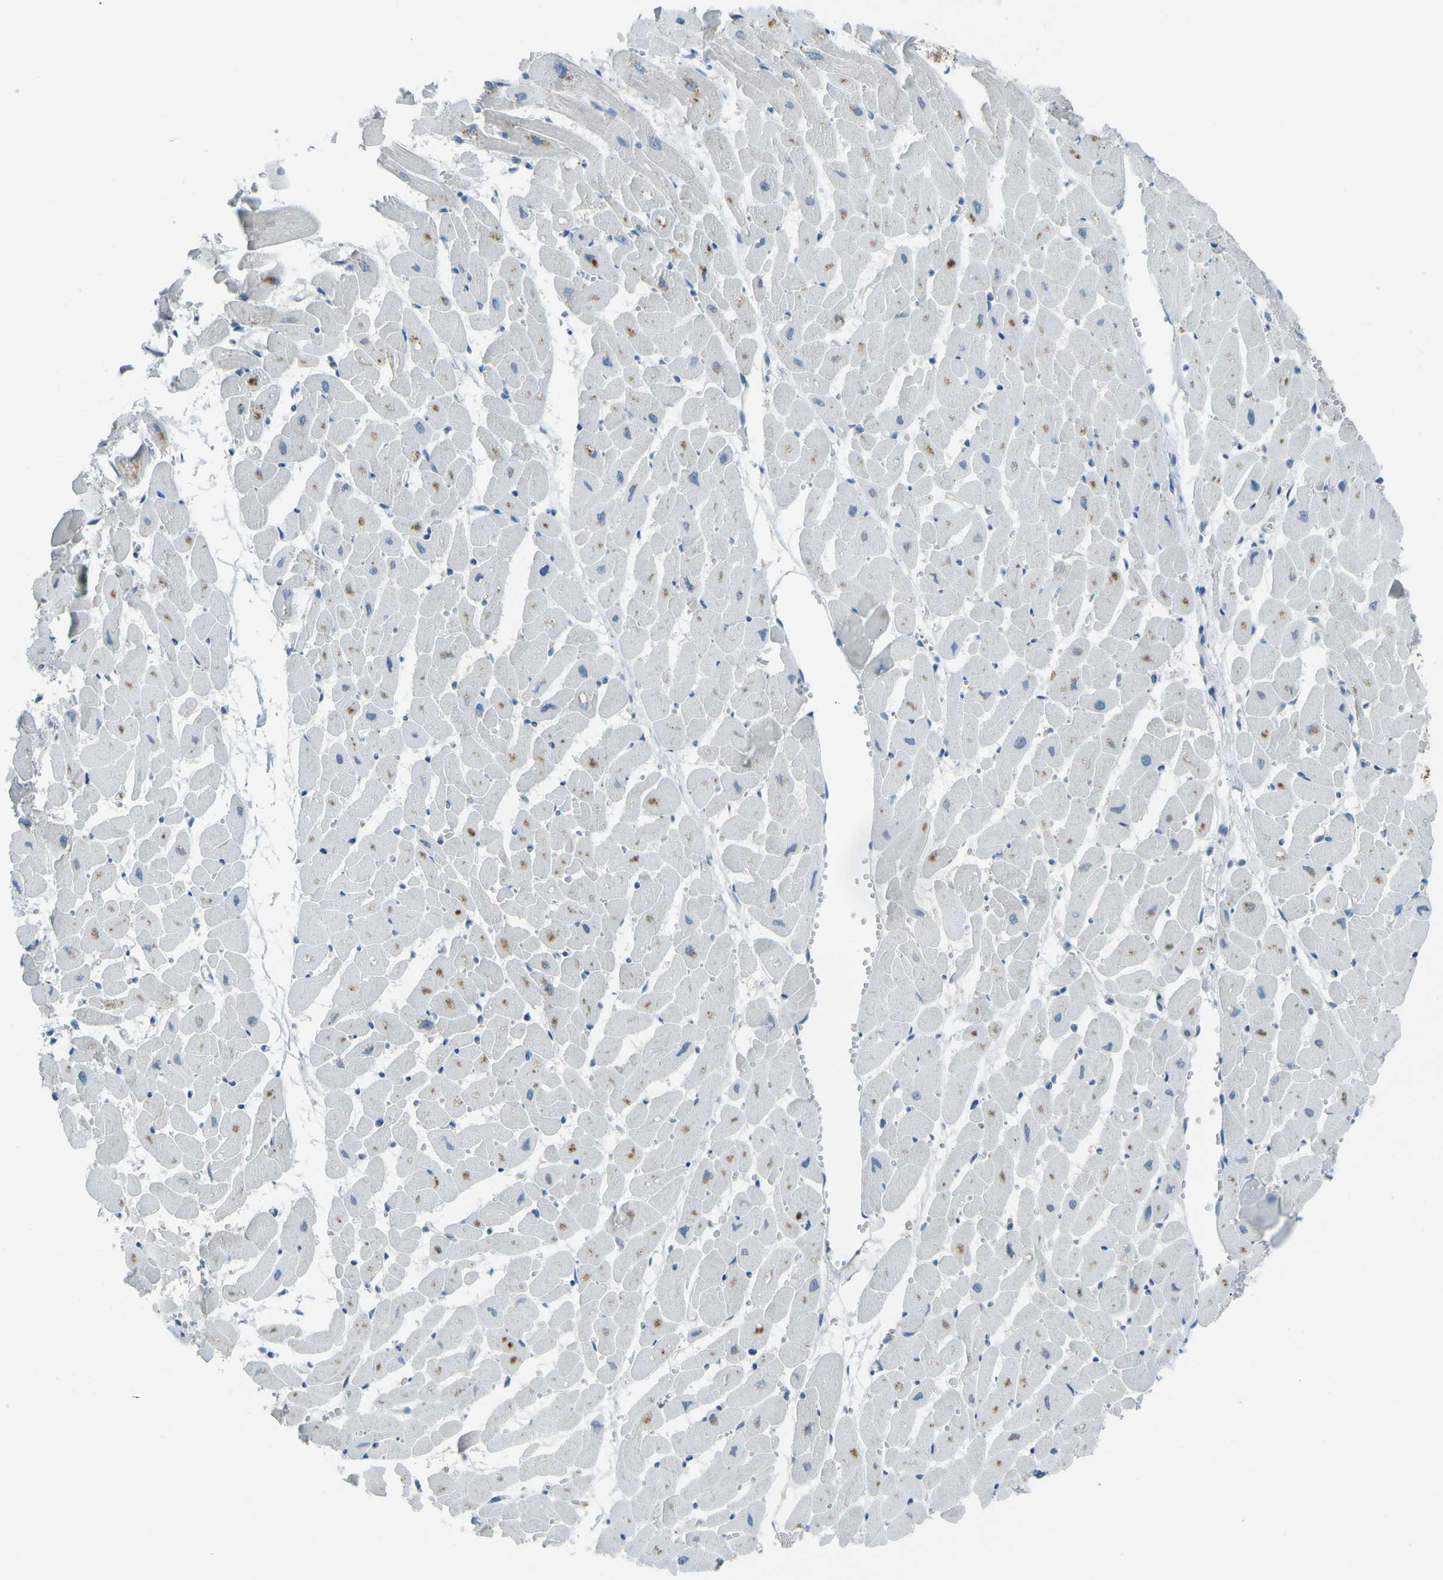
{"staining": {"intensity": "moderate", "quantity": "<25%", "location": "cytoplasmic/membranous"}, "tissue": "heart muscle", "cell_type": "Cardiomyocytes", "image_type": "normal", "snomed": [{"axis": "morphology", "description": "Normal tissue, NOS"}, {"axis": "topography", "description": "Heart"}], "caption": "Protein staining by immunohistochemistry (IHC) displays moderate cytoplasmic/membranous expression in approximately <25% of cardiomyocytes in unremarkable heart muscle.", "gene": "PRKCA", "patient": {"sex": "female", "age": 19}}